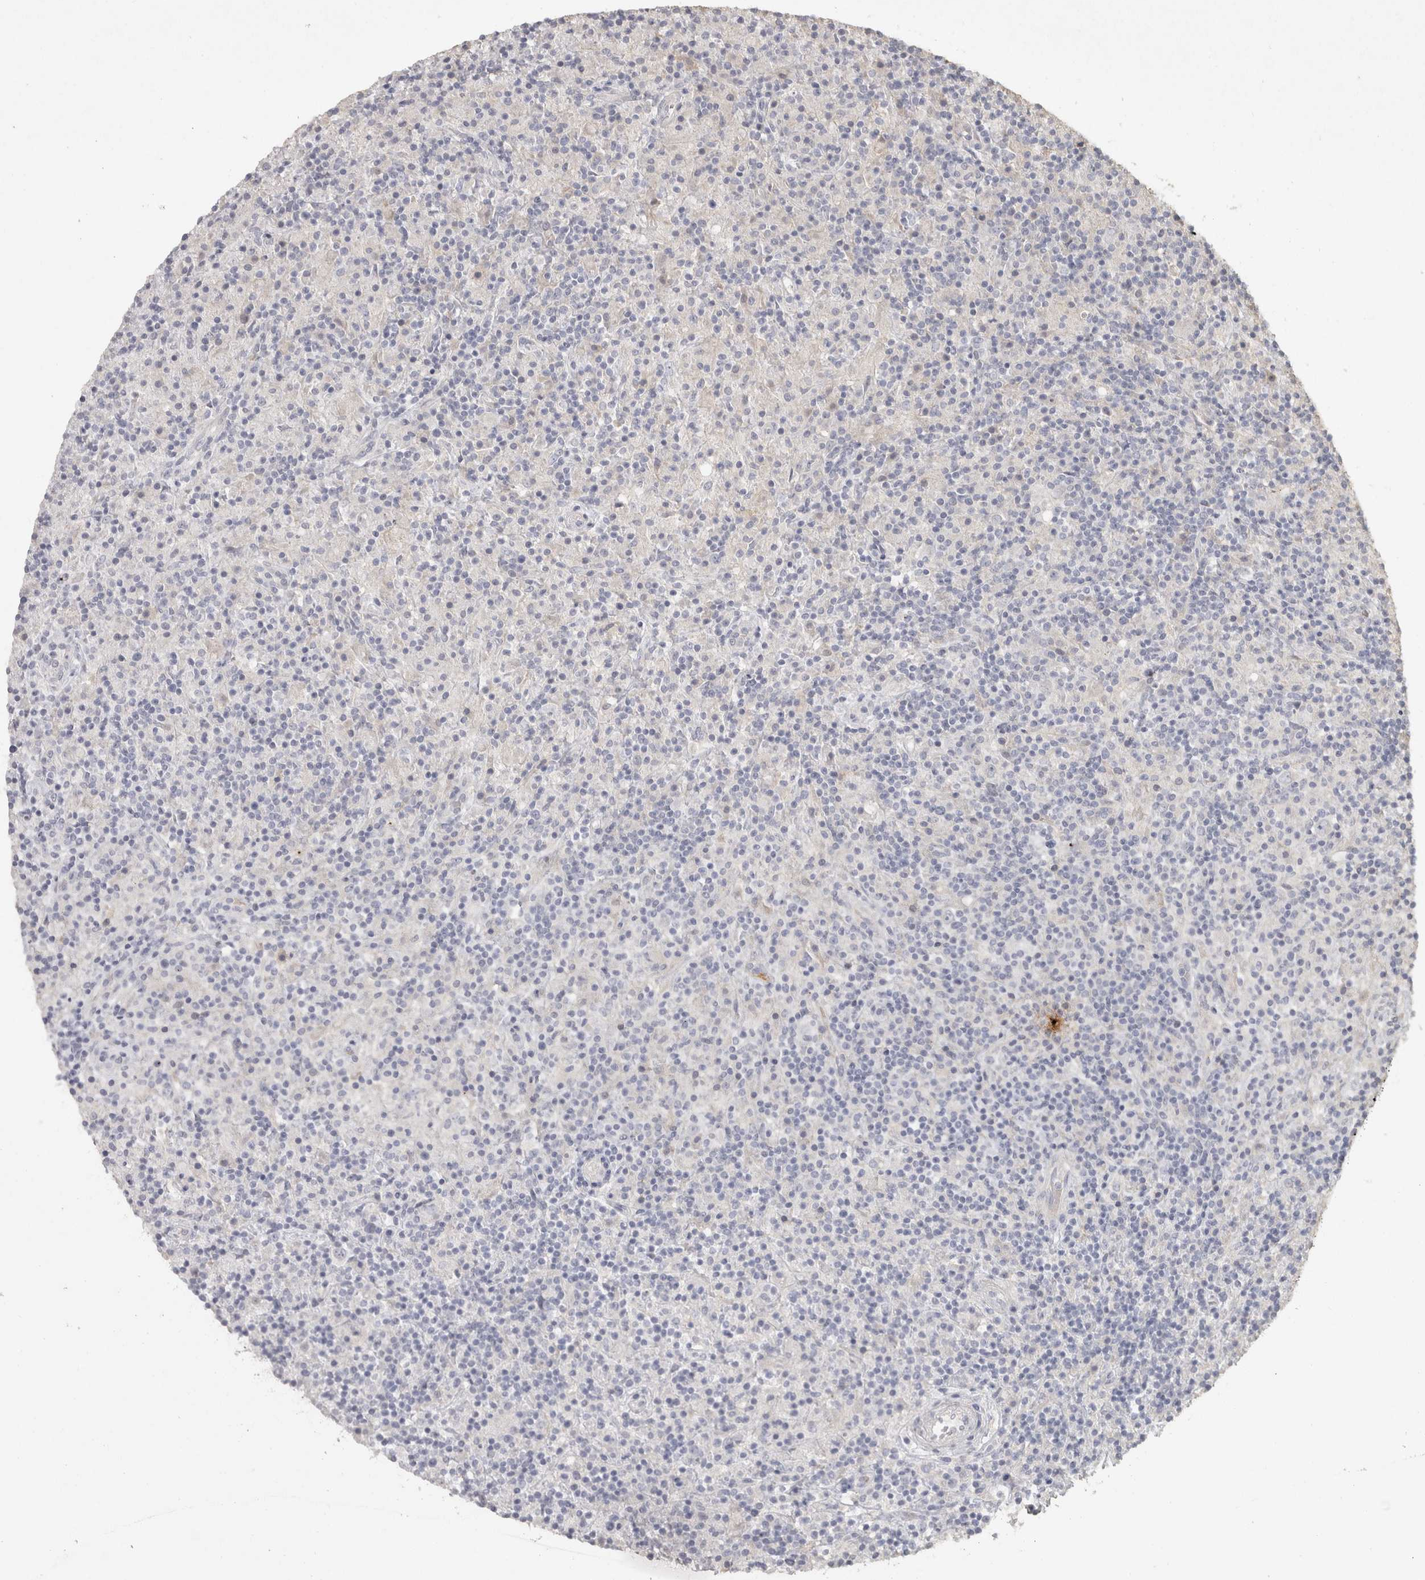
{"staining": {"intensity": "negative", "quantity": "none", "location": "none"}, "tissue": "lymphoma", "cell_type": "Tumor cells", "image_type": "cancer", "snomed": [{"axis": "morphology", "description": "Hodgkin's disease, NOS"}, {"axis": "topography", "description": "Lymph node"}], "caption": "Tumor cells are negative for brown protein staining in Hodgkin's disease.", "gene": "OSTN", "patient": {"sex": "male", "age": 70}}